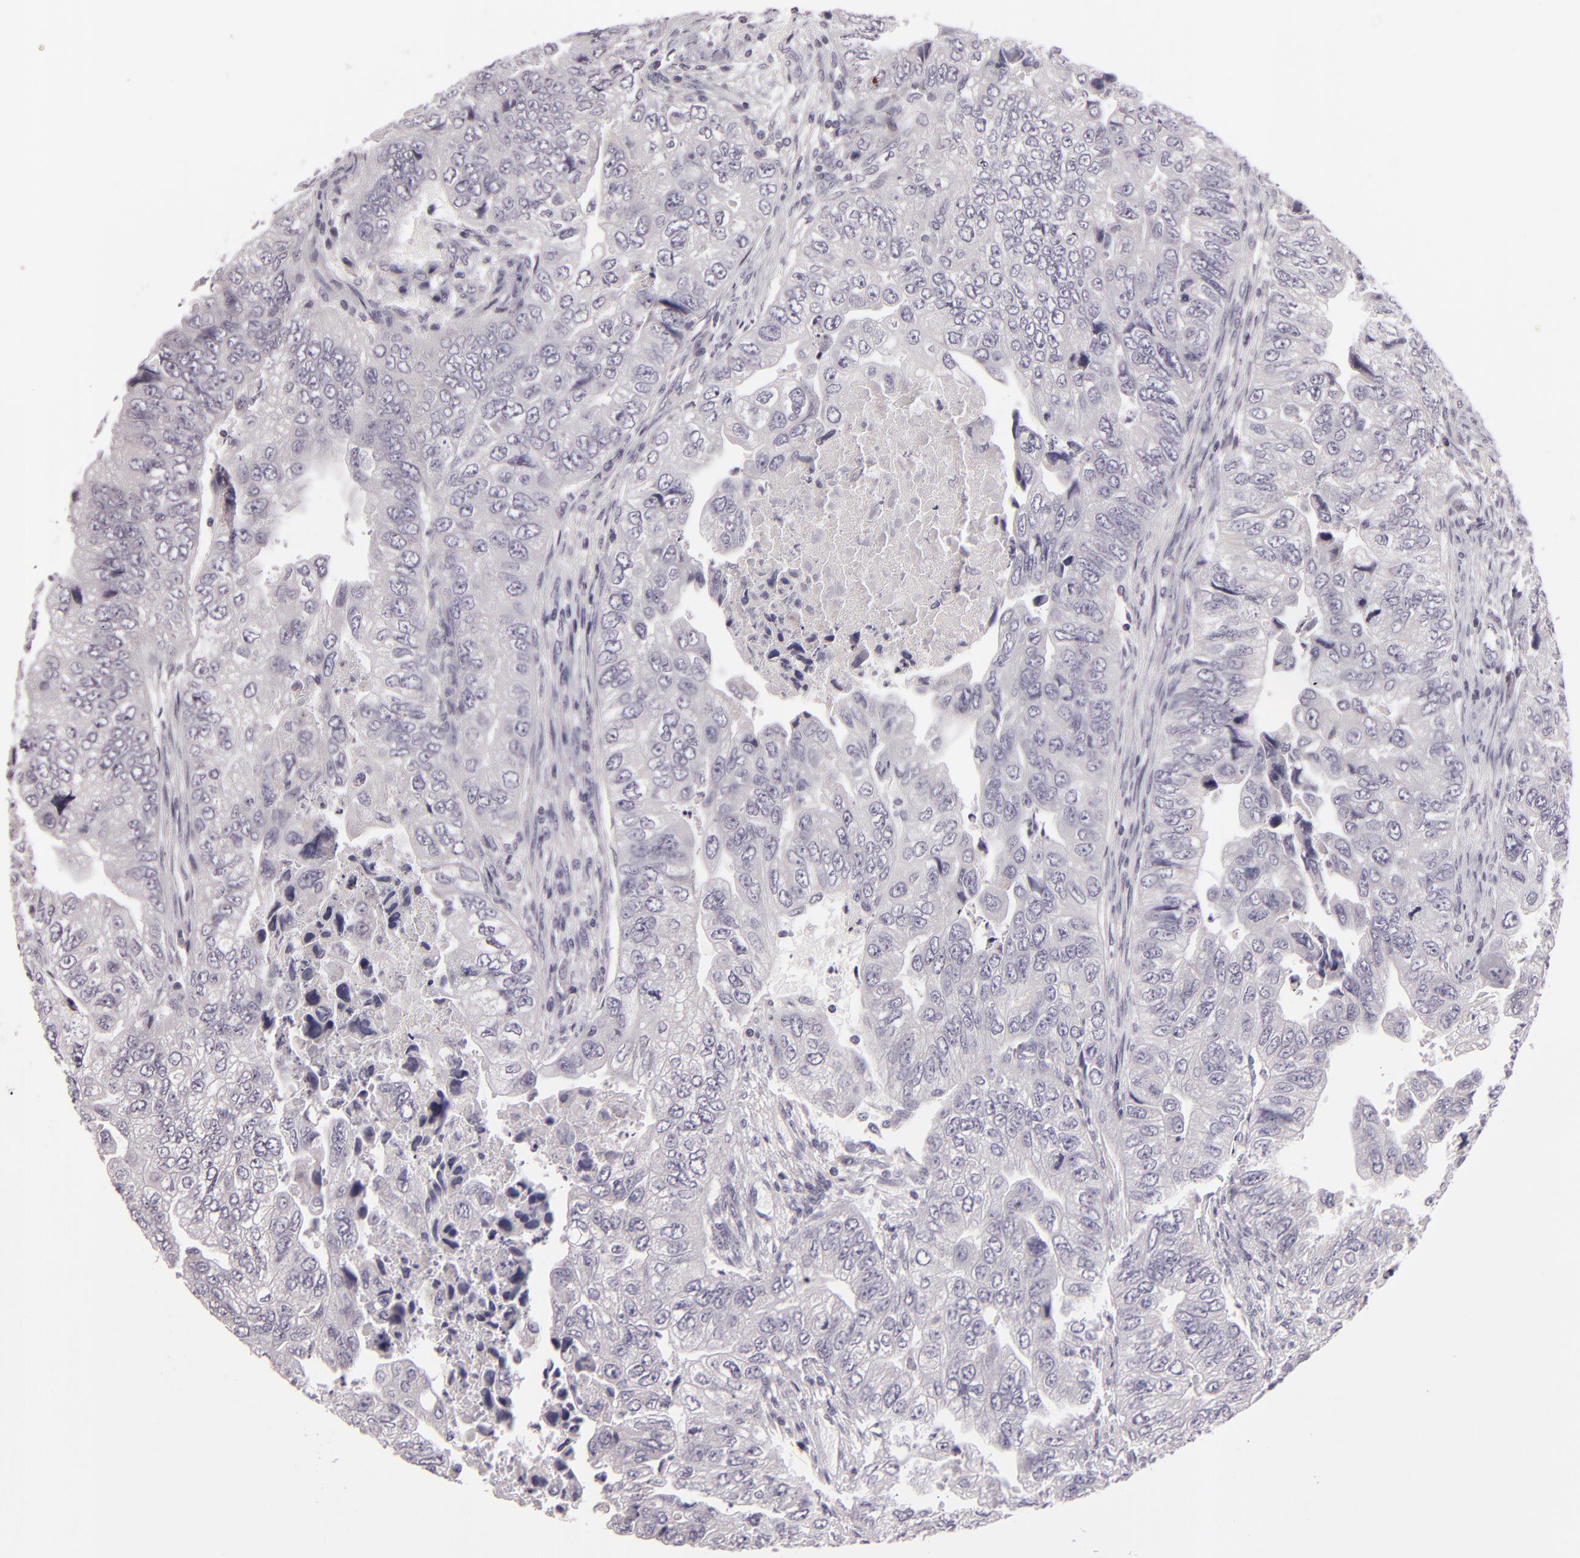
{"staining": {"intensity": "negative", "quantity": "none", "location": "none"}, "tissue": "colorectal cancer", "cell_type": "Tumor cells", "image_type": "cancer", "snomed": [{"axis": "morphology", "description": "Adenocarcinoma, NOS"}, {"axis": "topography", "description": "Colon"}], "caption": "DAB (3,3'-diaminobenzidine) immunohistochemical staining of colorectal adenocarcinoma displays no significant expression in tumor cells.", "gene": "EGFL6", "patient": {"sex": "female", "age": 11}}